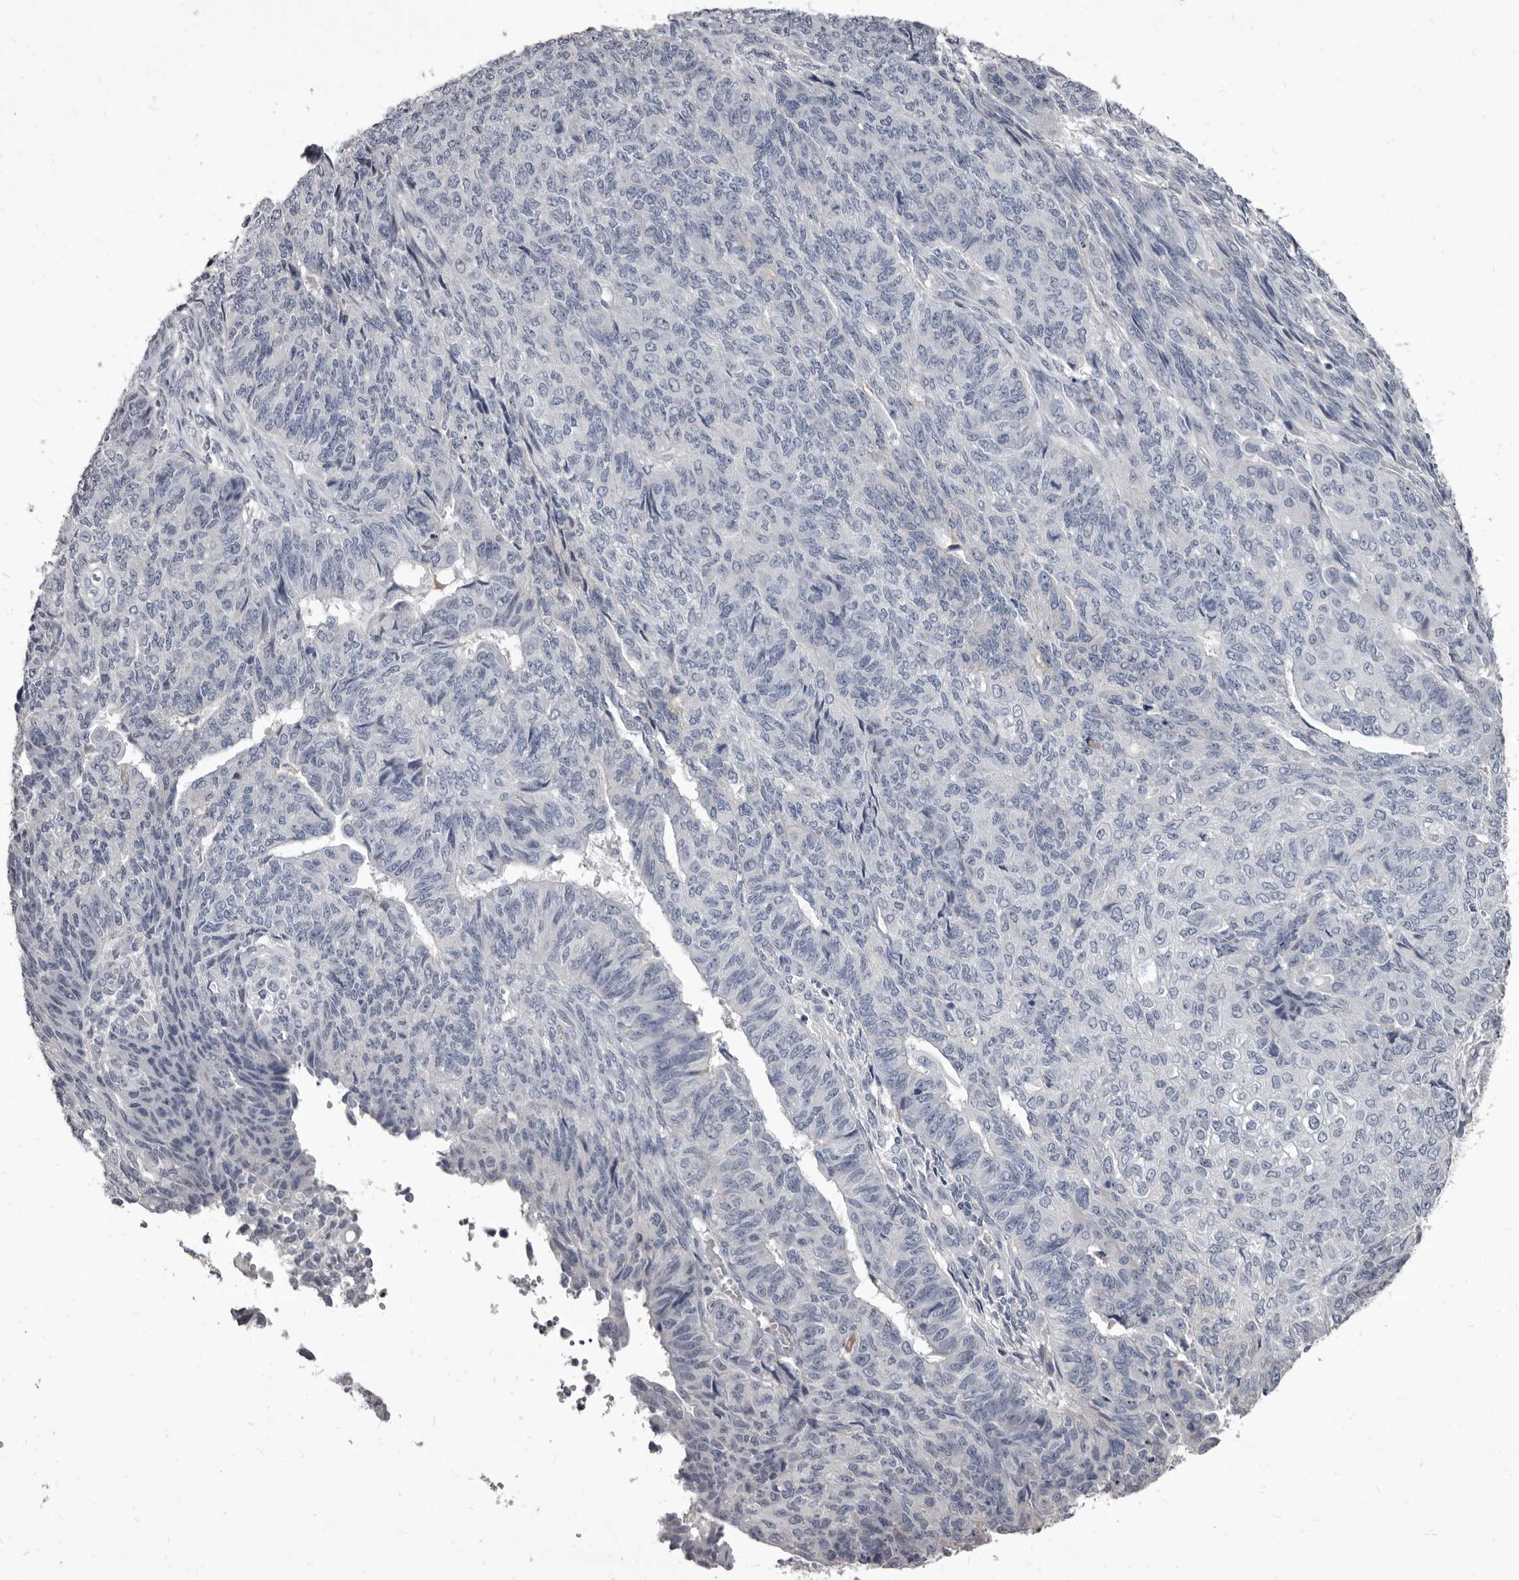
{"staining": {"intensity": "negative", "quantity": "none", "location": "none"}, "tissue": "endometrial cancer", "cell_type": "Tumor cells", "image_type": "cancer", "snomed": [{"axis": "morphology", "description": "Adenocarcinoma, NOS"}, {"axis": "topography", "description": "Endometrium"}], "caption": "Endometrial cancer was stained to show a protein in brown. There is no significant staining in tumor cells. Brightfield microscopy of IHC stained with DAB (brown) and hematoxylin (blue), captured at high magnification.", "gene": "GZMH", "patient": {"sex": "female", "age": 32}}